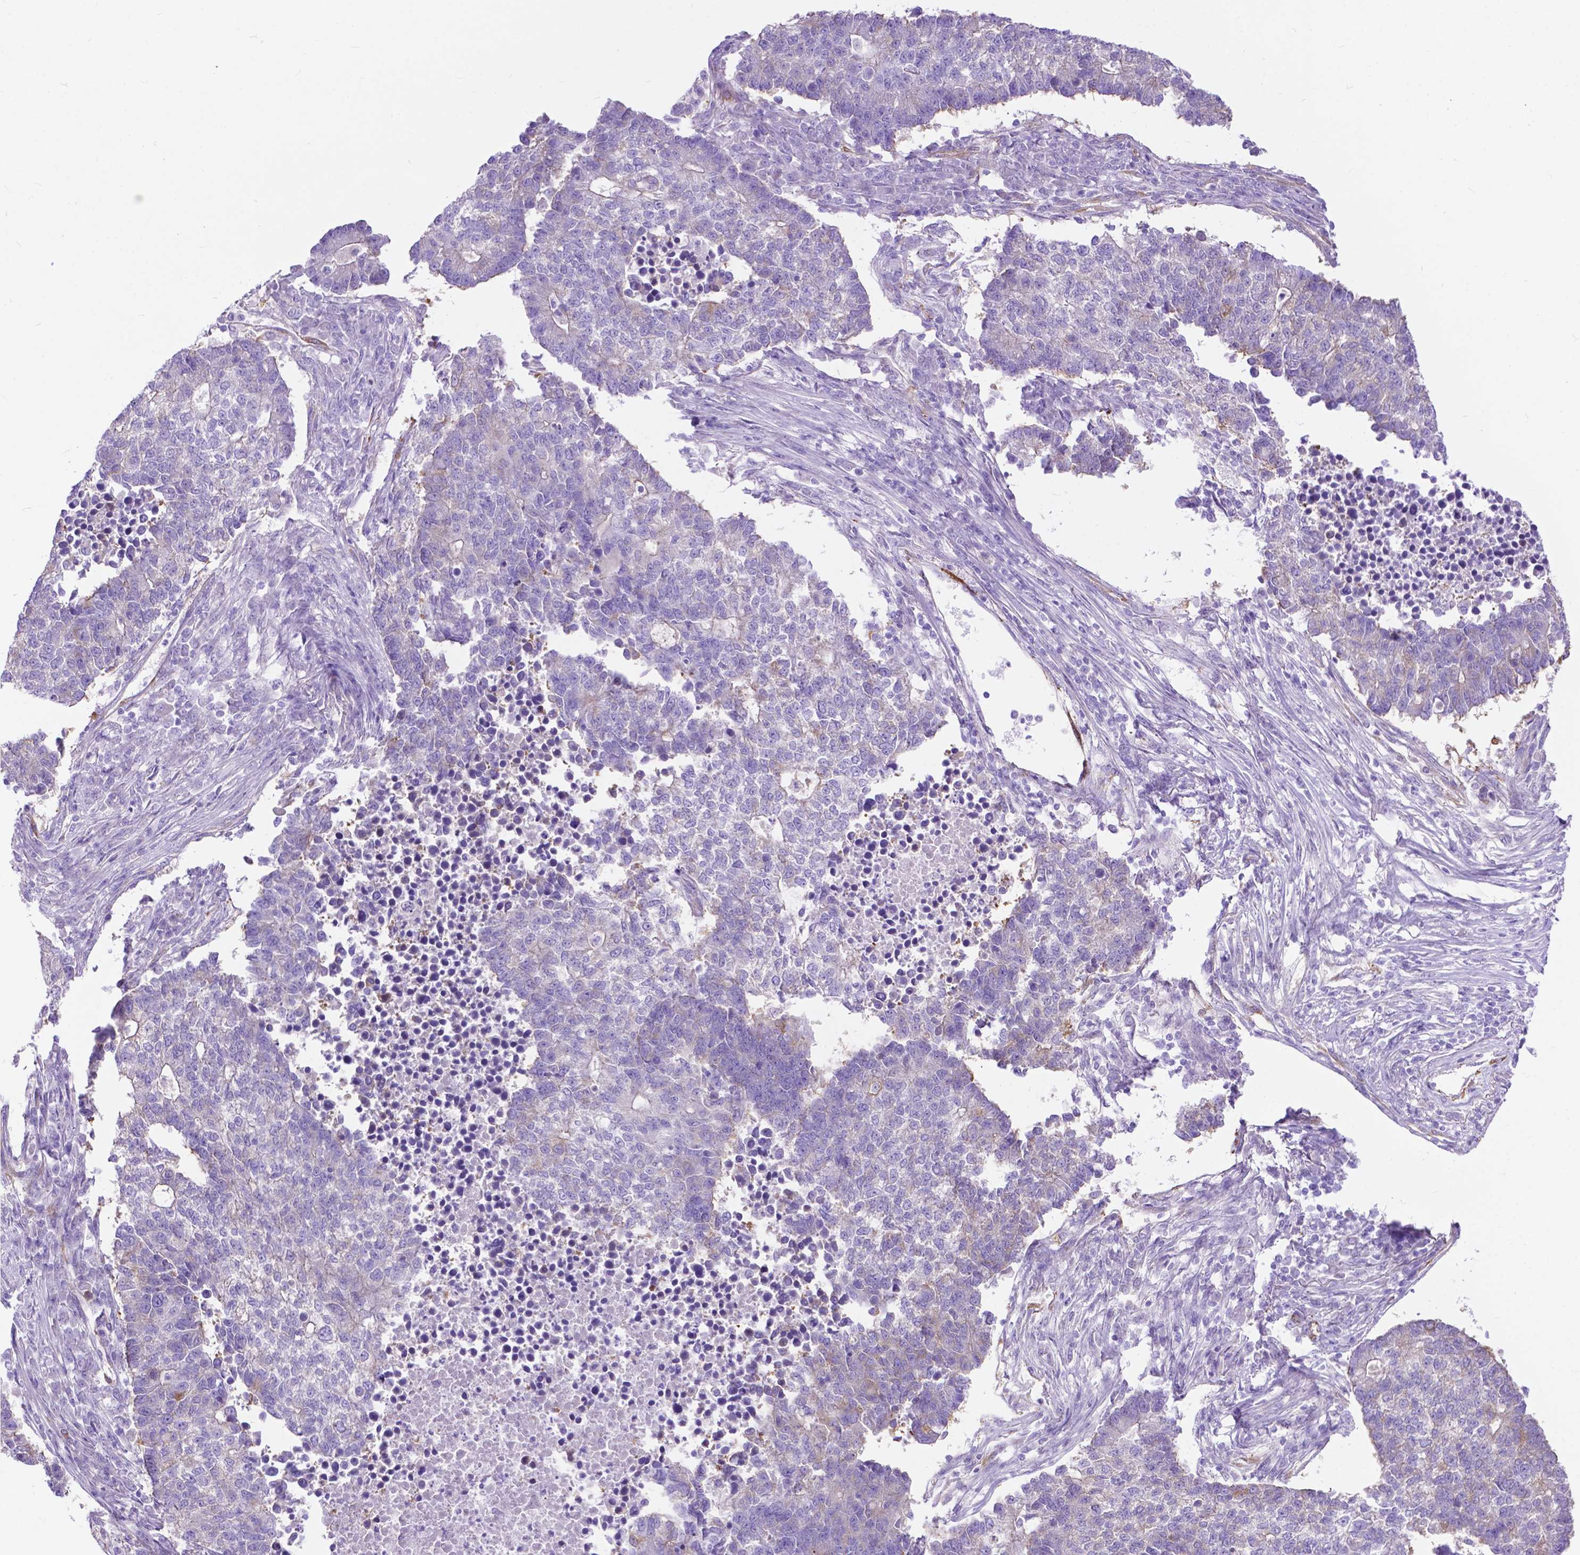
{"staining": {"intensity": "negative", "quantity": "none", "location": "none"}, "tissue": "lung cancer", "cell_type": "Tumor cells", "image_type": "cancer", "snomed": [{"axis": "morphology", "description": "Adenocarcinoma, NOS"}, {"axis": "topography", "description": "Lung"}], "caption": "Immunohistochemical staining of human lung cancer (adenocarcinoma) displays no significant staining in tumor cells.", "gene": "PCDHA12", "patient": {"sex": "male", "age": 57}}